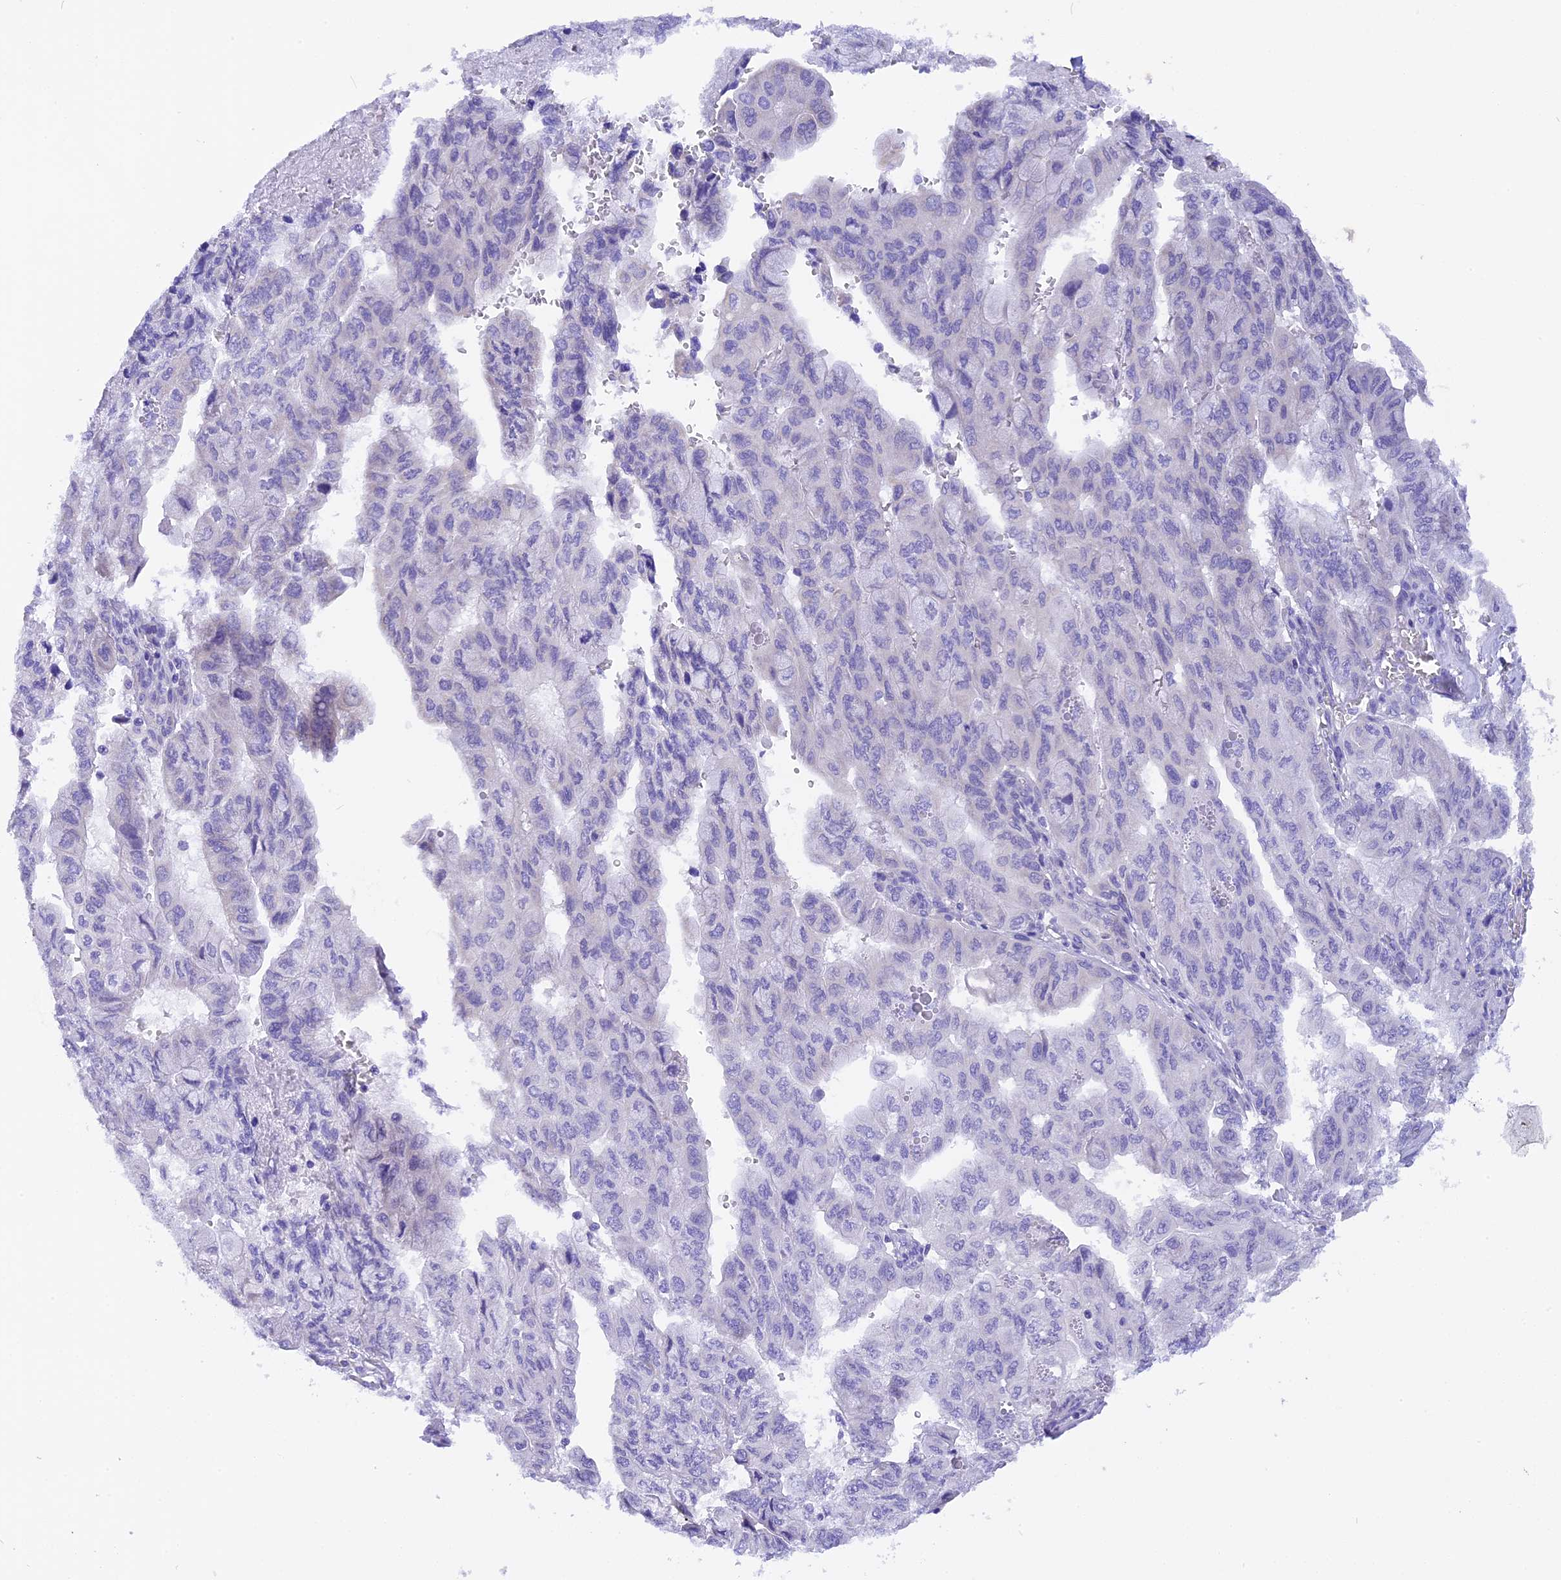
{"staining": {"intensity": "negative", "quantity": "none", "location": "none"}, "tissue": "pancreatic cancer", "cell_type": "Tumor cells", "image_type": "cancer", "snomed": [{"axis": "morphology", "description": "Adenocarcinoma, NOS"}, {"axis": "topography", "description": "Pancreas"}], "caption": "DAB immunohistochemical staining of pancreatic cancer reveals no significant expression in tumor cells.", "gene": "GNPTAB", "patient": {"sex": "male", "age": 51}}